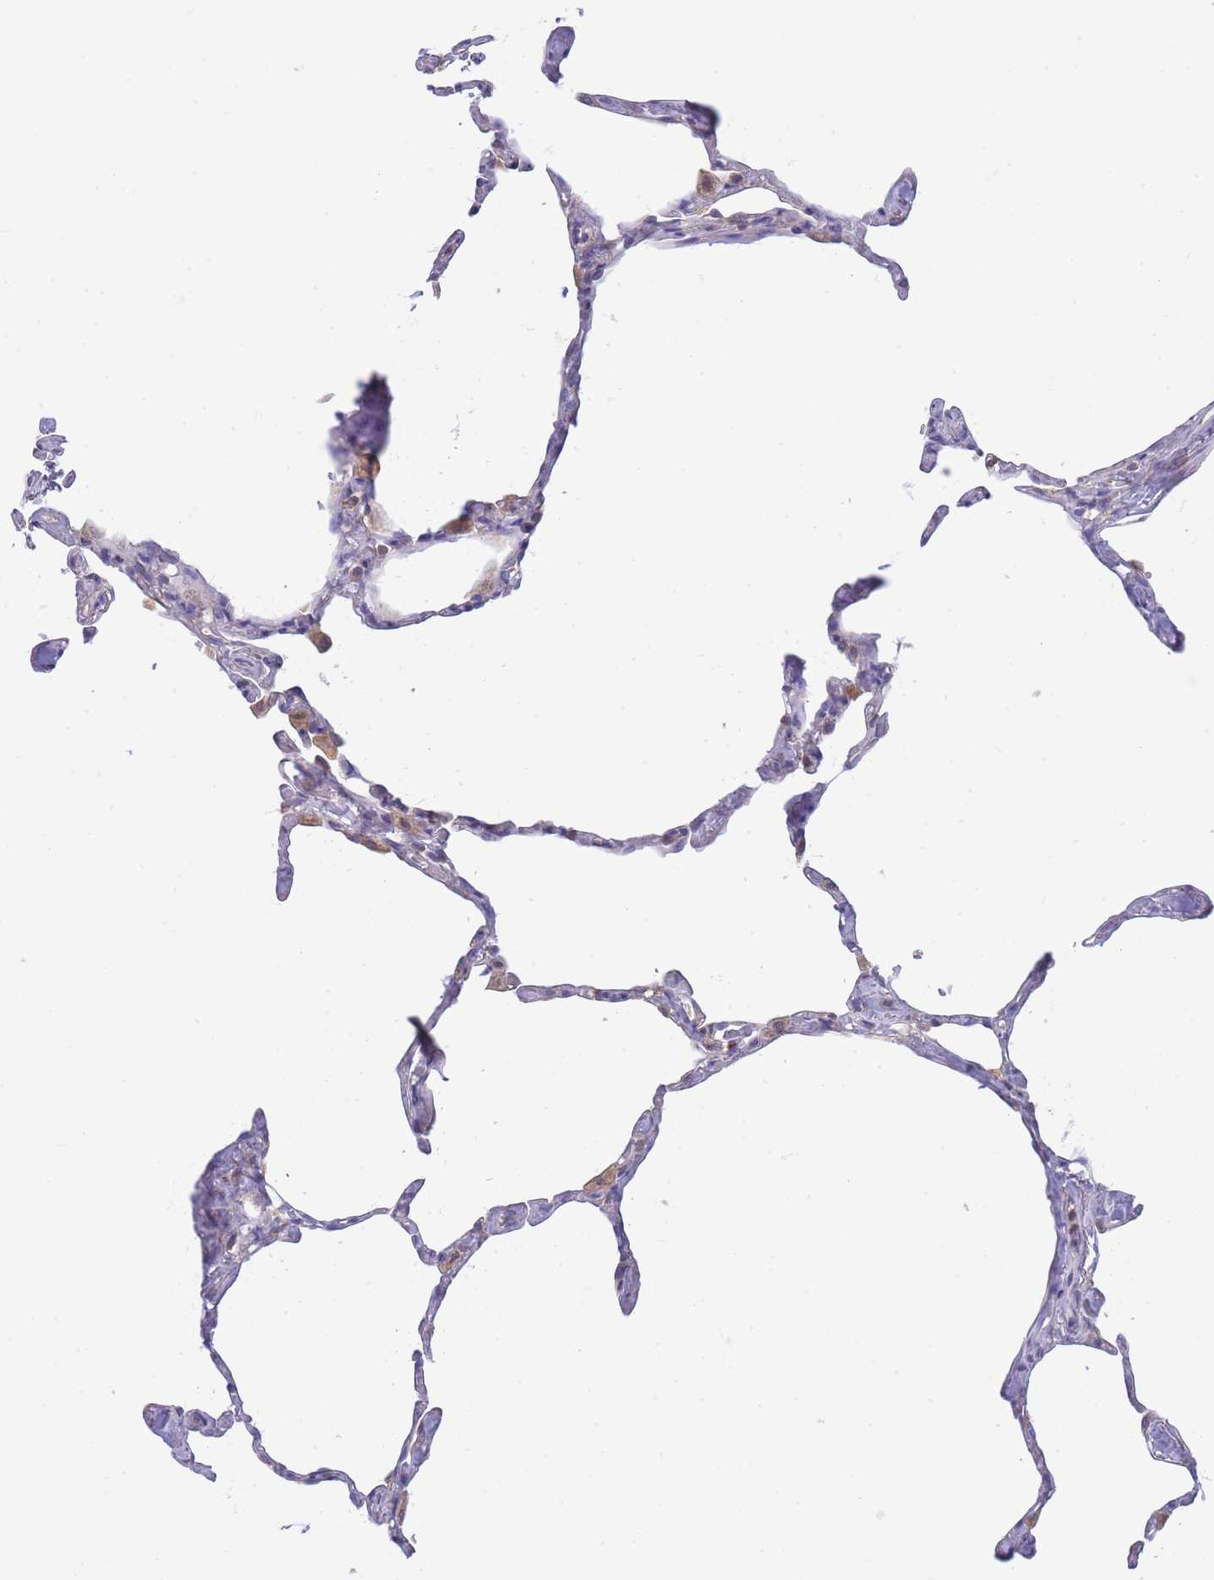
{"staining": {"intensity": "negative", "quantity": "none", "location": "none"}, "tissue": "lung", "cell_type": "Alveolar cells", "image_type": "normal", "snomed": [{"axis": "morphology", "description": "Normal tissue, NOS"}, {"axis": "topography", "description": "Lung"}], "caption": "High power microscopy image of an IHC micrograph of unremarkable lung, revealing no significant positivity in alveolar cells.", "gene": "SH2B2", "patient": {"sex": "male", "age": 65}}